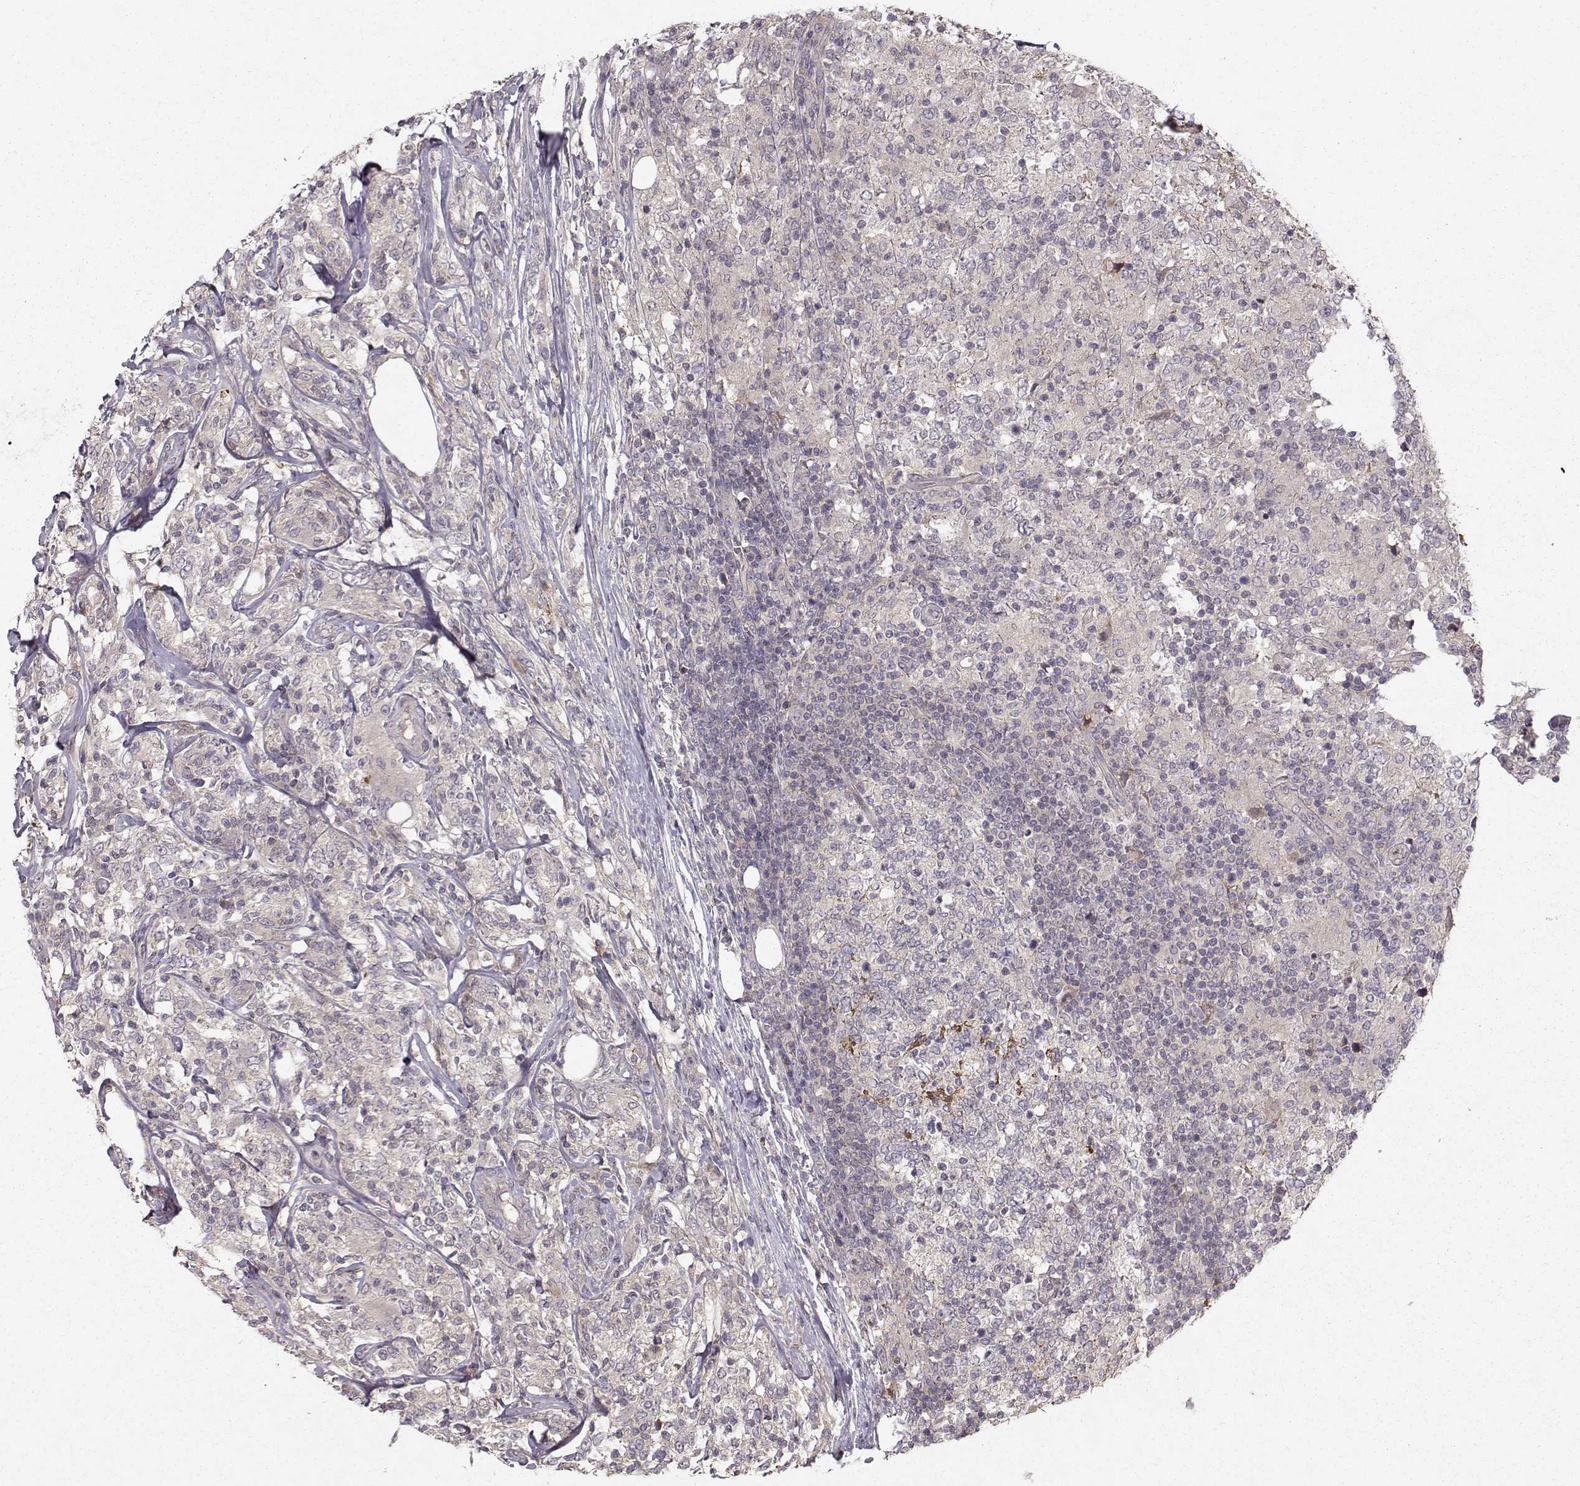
{"staining": {"intensity": "negative", "quantity": "none", "location": "none"}, "tissue": "lymphoma", "cell_type": "Tumor cells", "image_type": "cancer", "snomed": [{"axis": "morphology", "description": "Malignant lymphoma, non-Hodgkin's type, High grade"}, {"axis": "topography", "description": "Lymph node"}], "caption": "Immunohistochemistry histopathology image of neoplastic tissue: human high-grade malignant lymphoma, non-Hodgkin's type stained with DAB exhibits no significant protein staining in tumor cells.", "gene": "WNT6", "patient": {"sex": "female", "age": 84}}